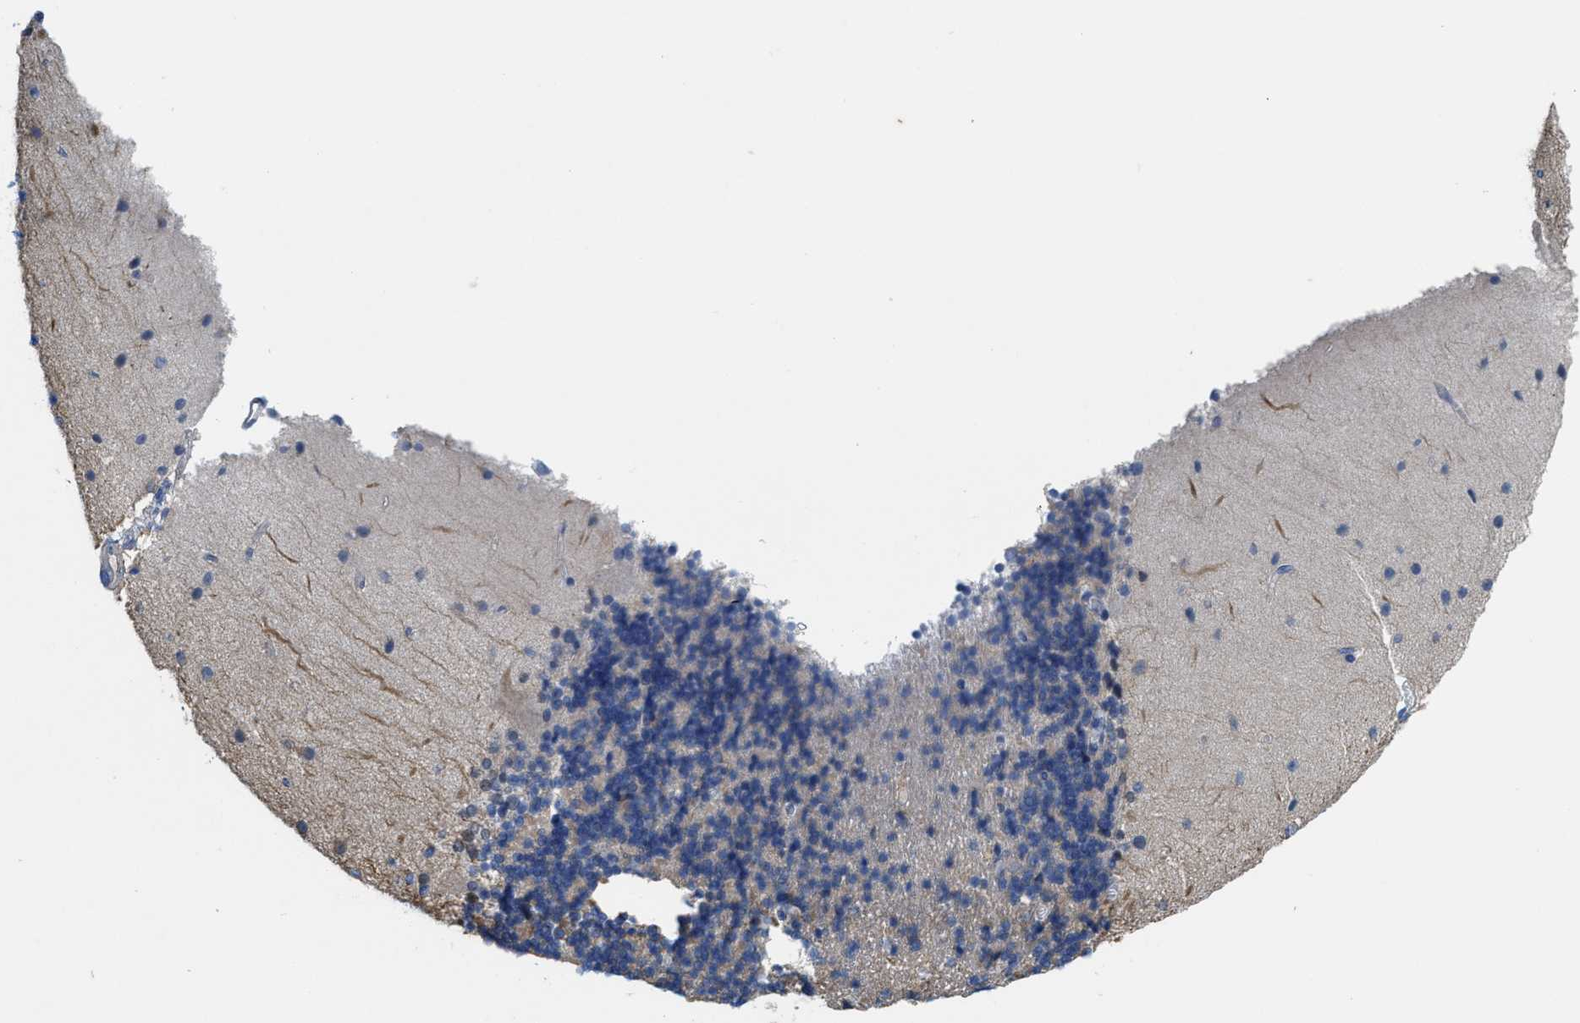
{"staining": {"intensity": "negative", "quantity": "none", "location": "none"}, "tissue": "cerebellum", "cell_type": "Cells in granular layer", "image_type": "normal", "snomed": [{"axis": "morphology", "description": "Normal tissue, NOS"}, {"axis": "topography", "description": "Cerebellum"}], "caption": "This is an IHC histopathology image of normal human cerebellum. There is no expression in cells in granular layer.", "gene": "CPA2", "patient": {"sex": "female", "age": 54}}